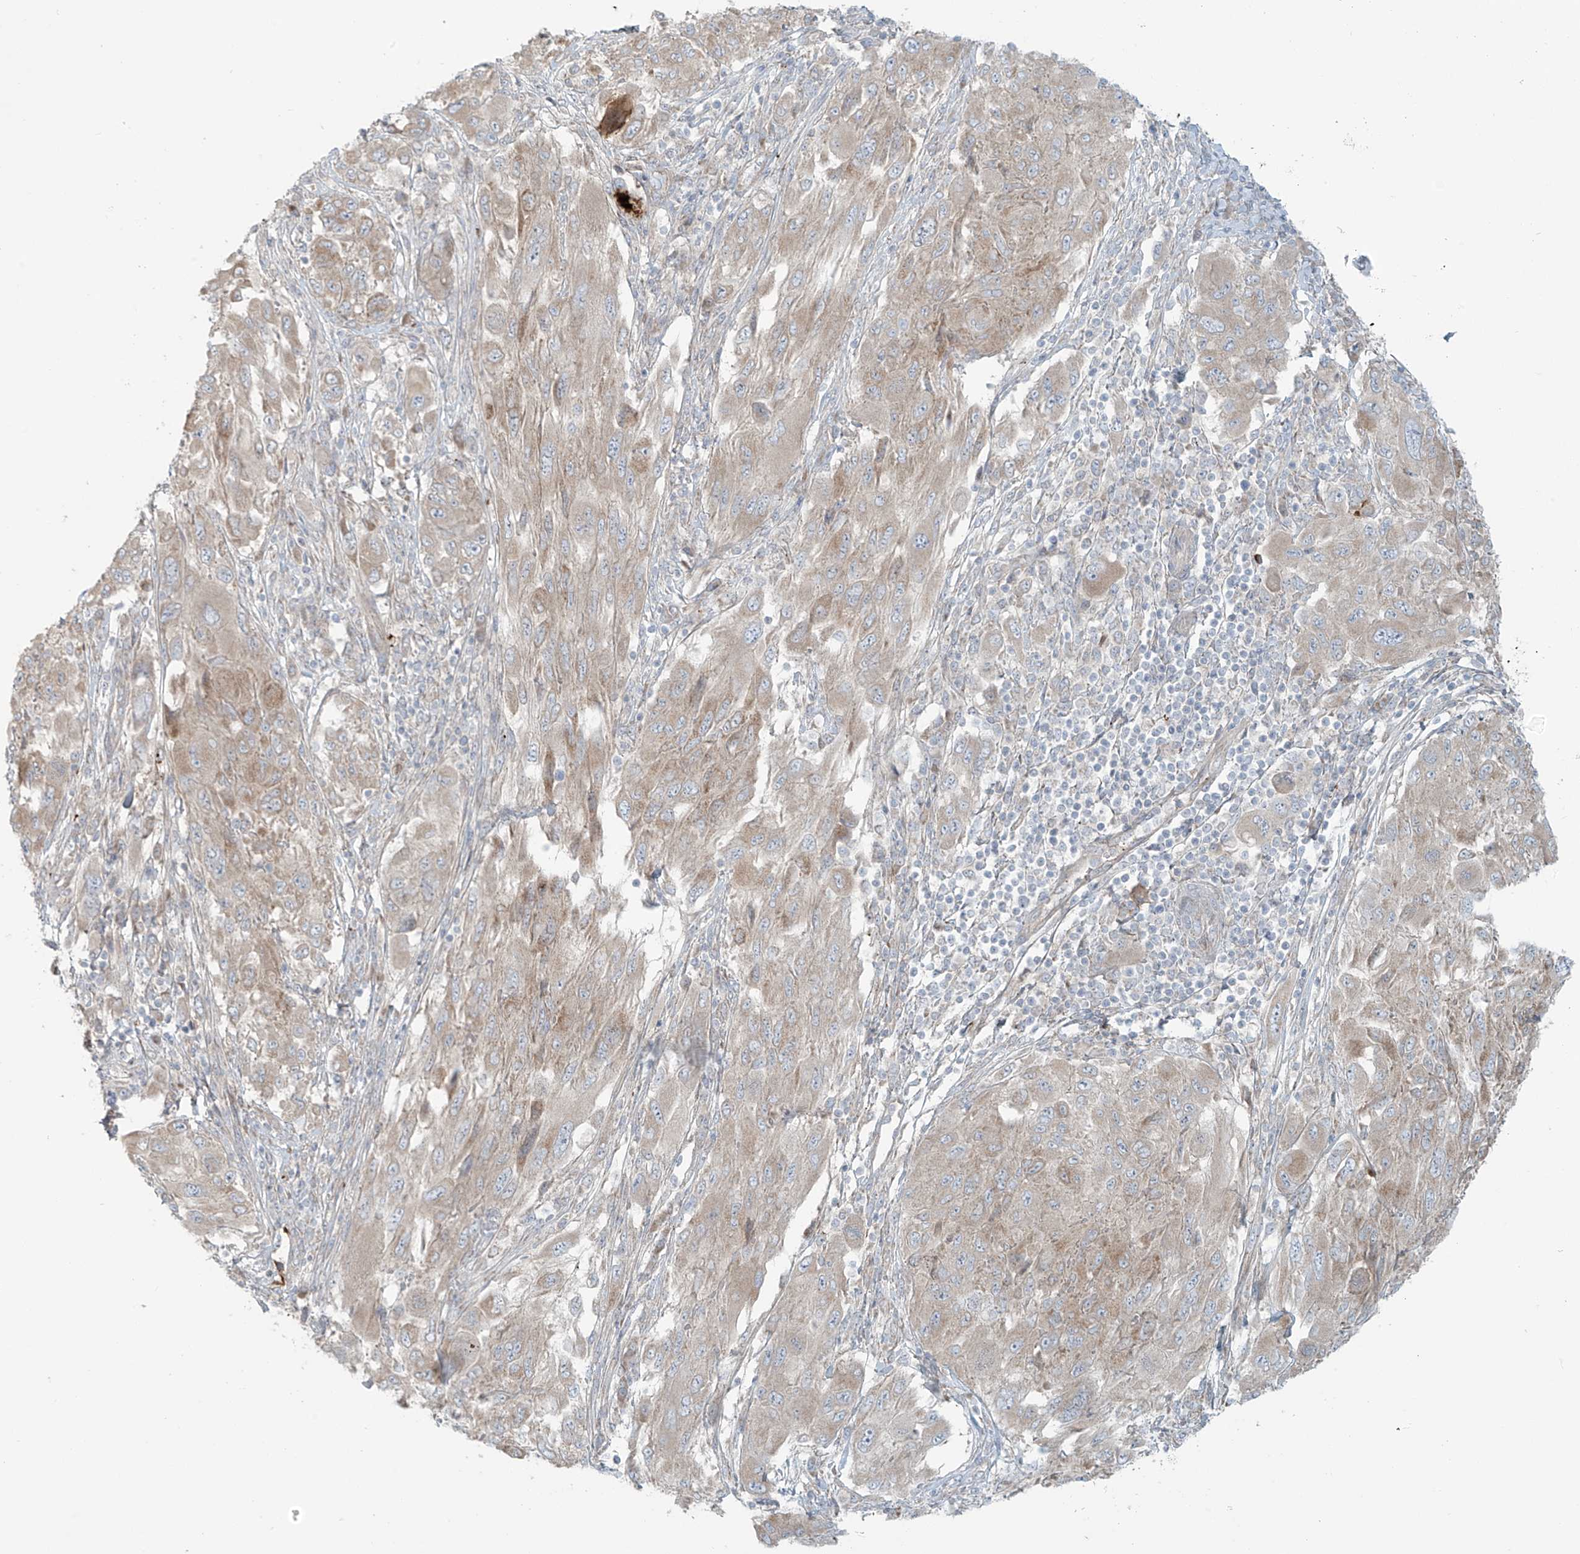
{"staining": {"intensity": "weak", "quantity": "25%-75%", "location": "cytoplasmic/membranous"}, "tissue": "melanoma", "cell_type": "Tumor cells", "image_type": "cancer", "snomed": [{"axis": "morphology", "description": "Malignant melanoma, NOS"}, {"axis": "topography", "description": "Skin"}], "caption": "Protein expression analysis of malignant melanoma shows weak cytoplasmic/membranous staining in approximately 25%-75% of tumor cells.", "gene": "LZTS3", "patient": {"sex": "female", "age": 91}}